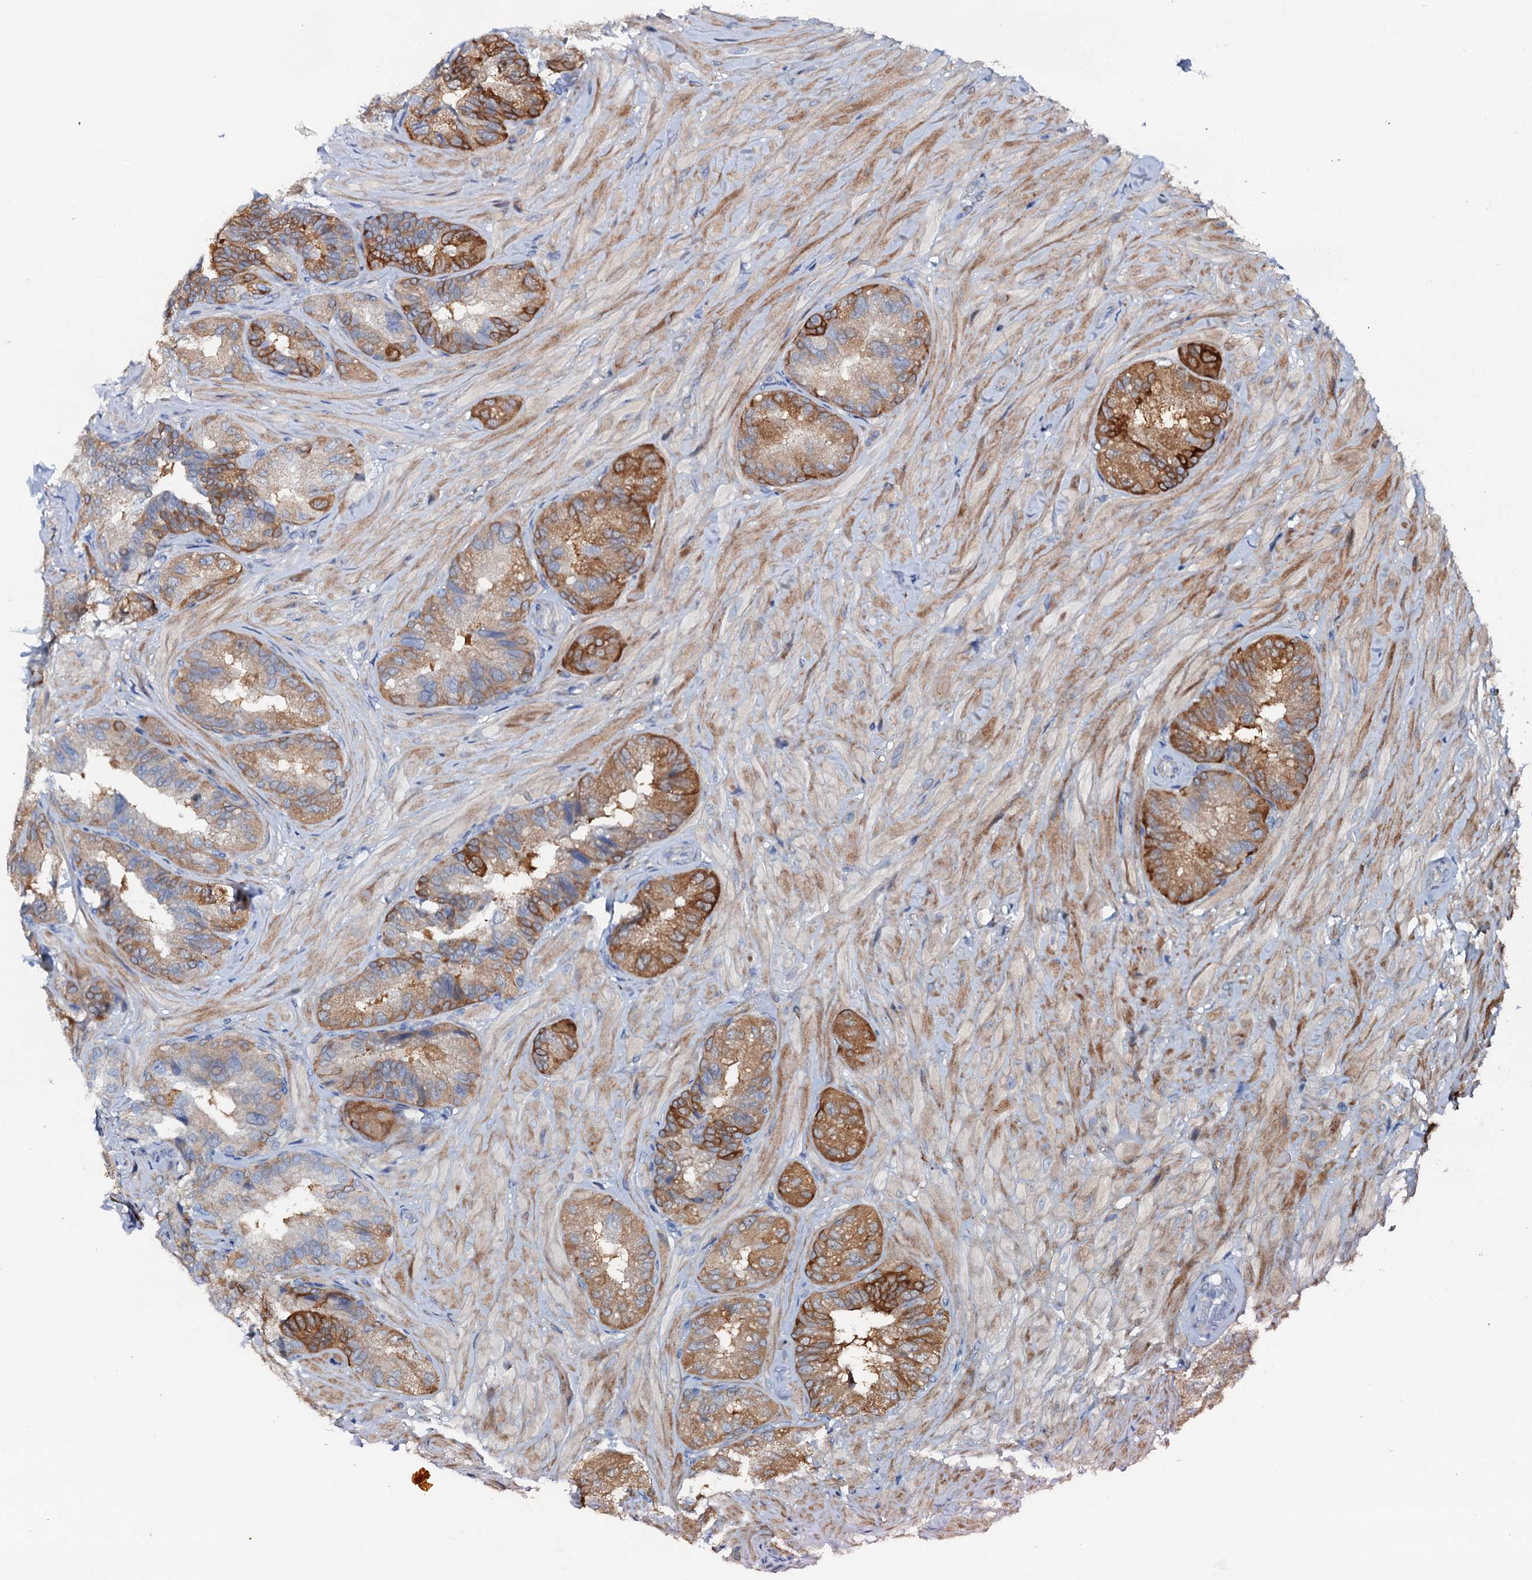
{"staining": {"intensity": "moderate", "quantity": ">75%", "location": "cytoplasmic/membranous"}, "tissue": "seminal vesicle", "cell_type": "Glandular cells", "image_type": "normal", "snomed": [{"axis": "morphology", "description": "Normal tissue, NOS"}, {"axis": "topography", "description": "Prostate and seminal vesicle, NOS"}, {"axis": "topography", "description": "Prostate"}, {"axis": "topography", "description": "Seminal veicle"}], "caption": "A micrograph of seminal vesicle stained for a protein exhibits moderate cytoplasmic/membranous brown staining in glandular cells.", "gene": "GFOD2", "patient": {"sex": "male", "age": 67}}